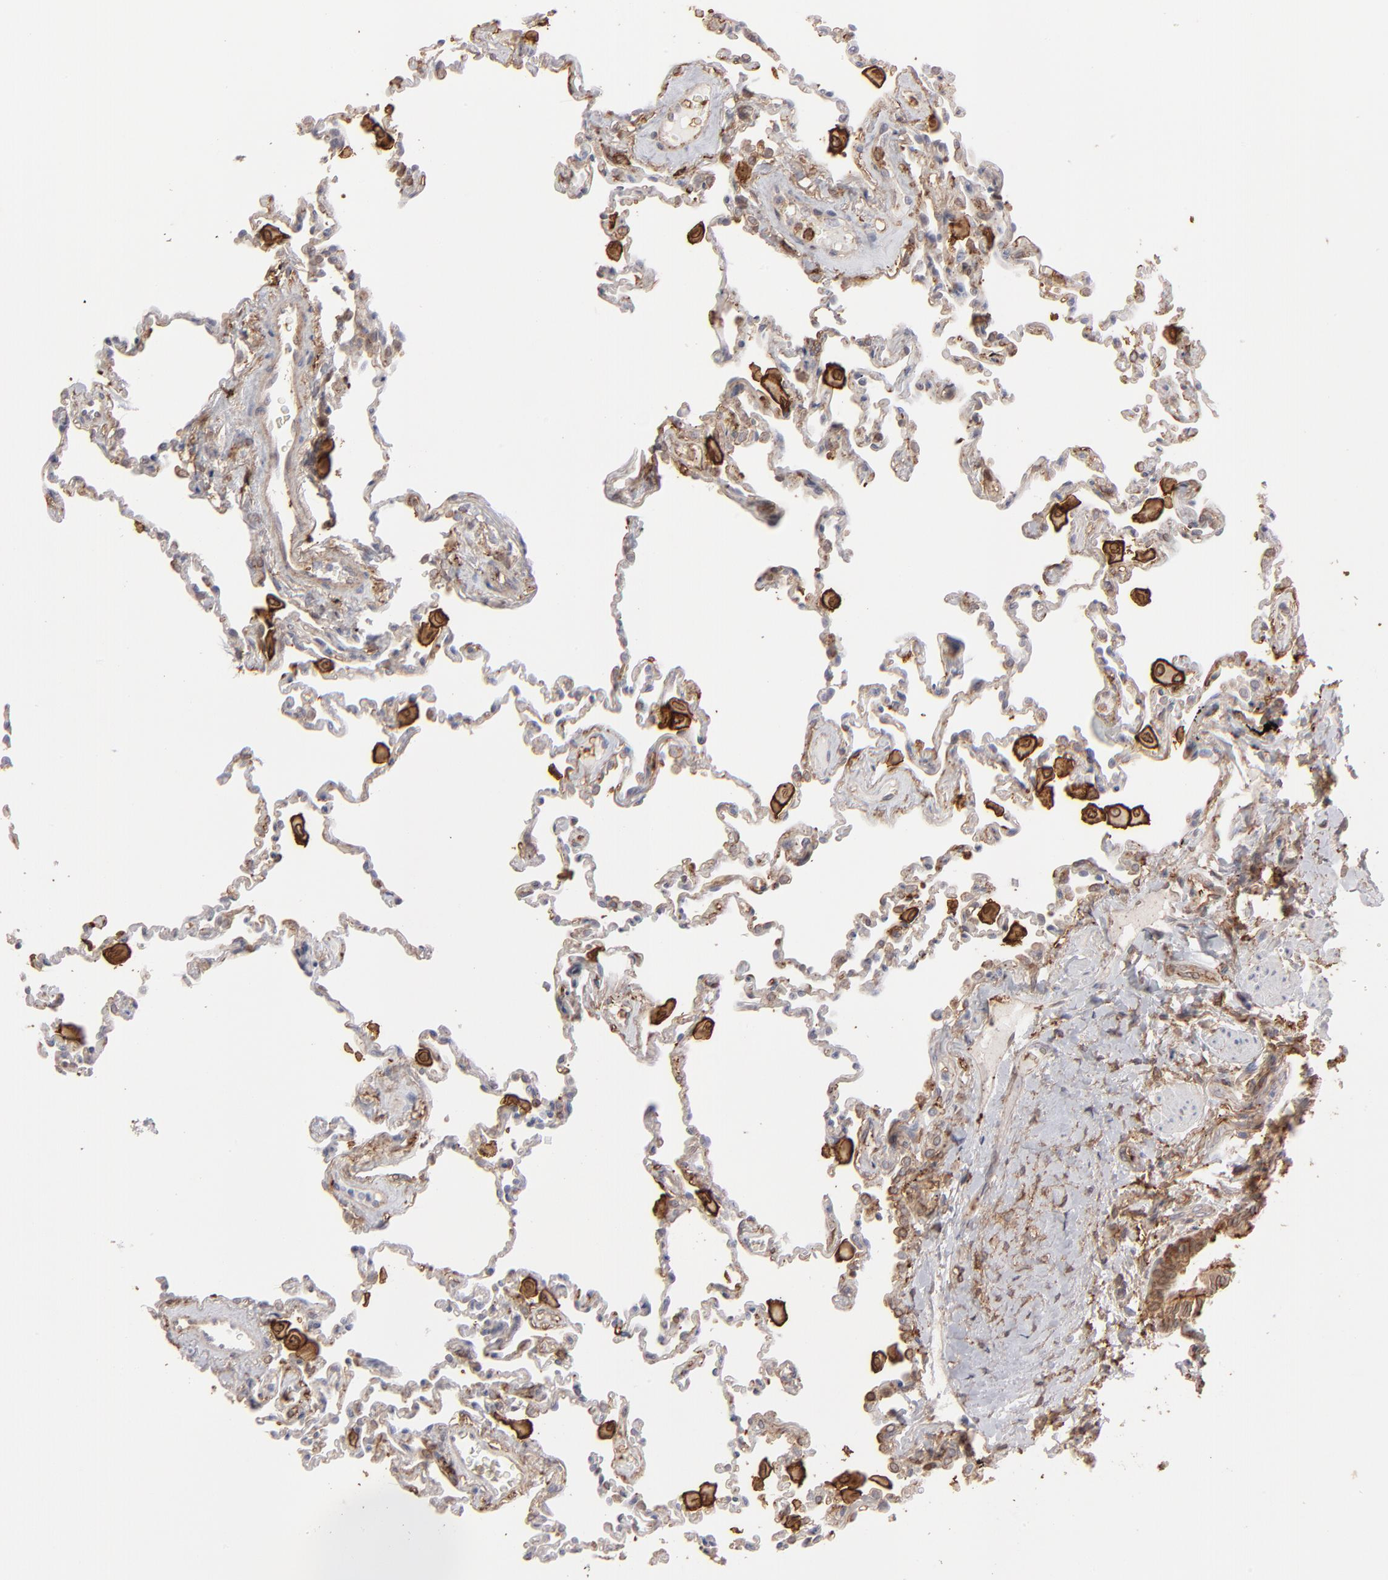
{"staining": {"intensity": "weak", "quantity": ">75%", "location": "cytoplasmic/membranous"}, "tissue": "lung", "cell_type": "Alveolar cells", "image_type": "normal", "snomed": [{"axis": "morphology", "description": "Normal tissue, NOS"}, {"axis": "topography", "description": "Lung"}], "caption": "Human lung stained for a protein (brown) demonstrates weak cytoplasmic/membranous positive positivity in approximately >75% of alveolar cells.", "gene": "ANXA5", "patient": {"sex": "male", "age": 59}}